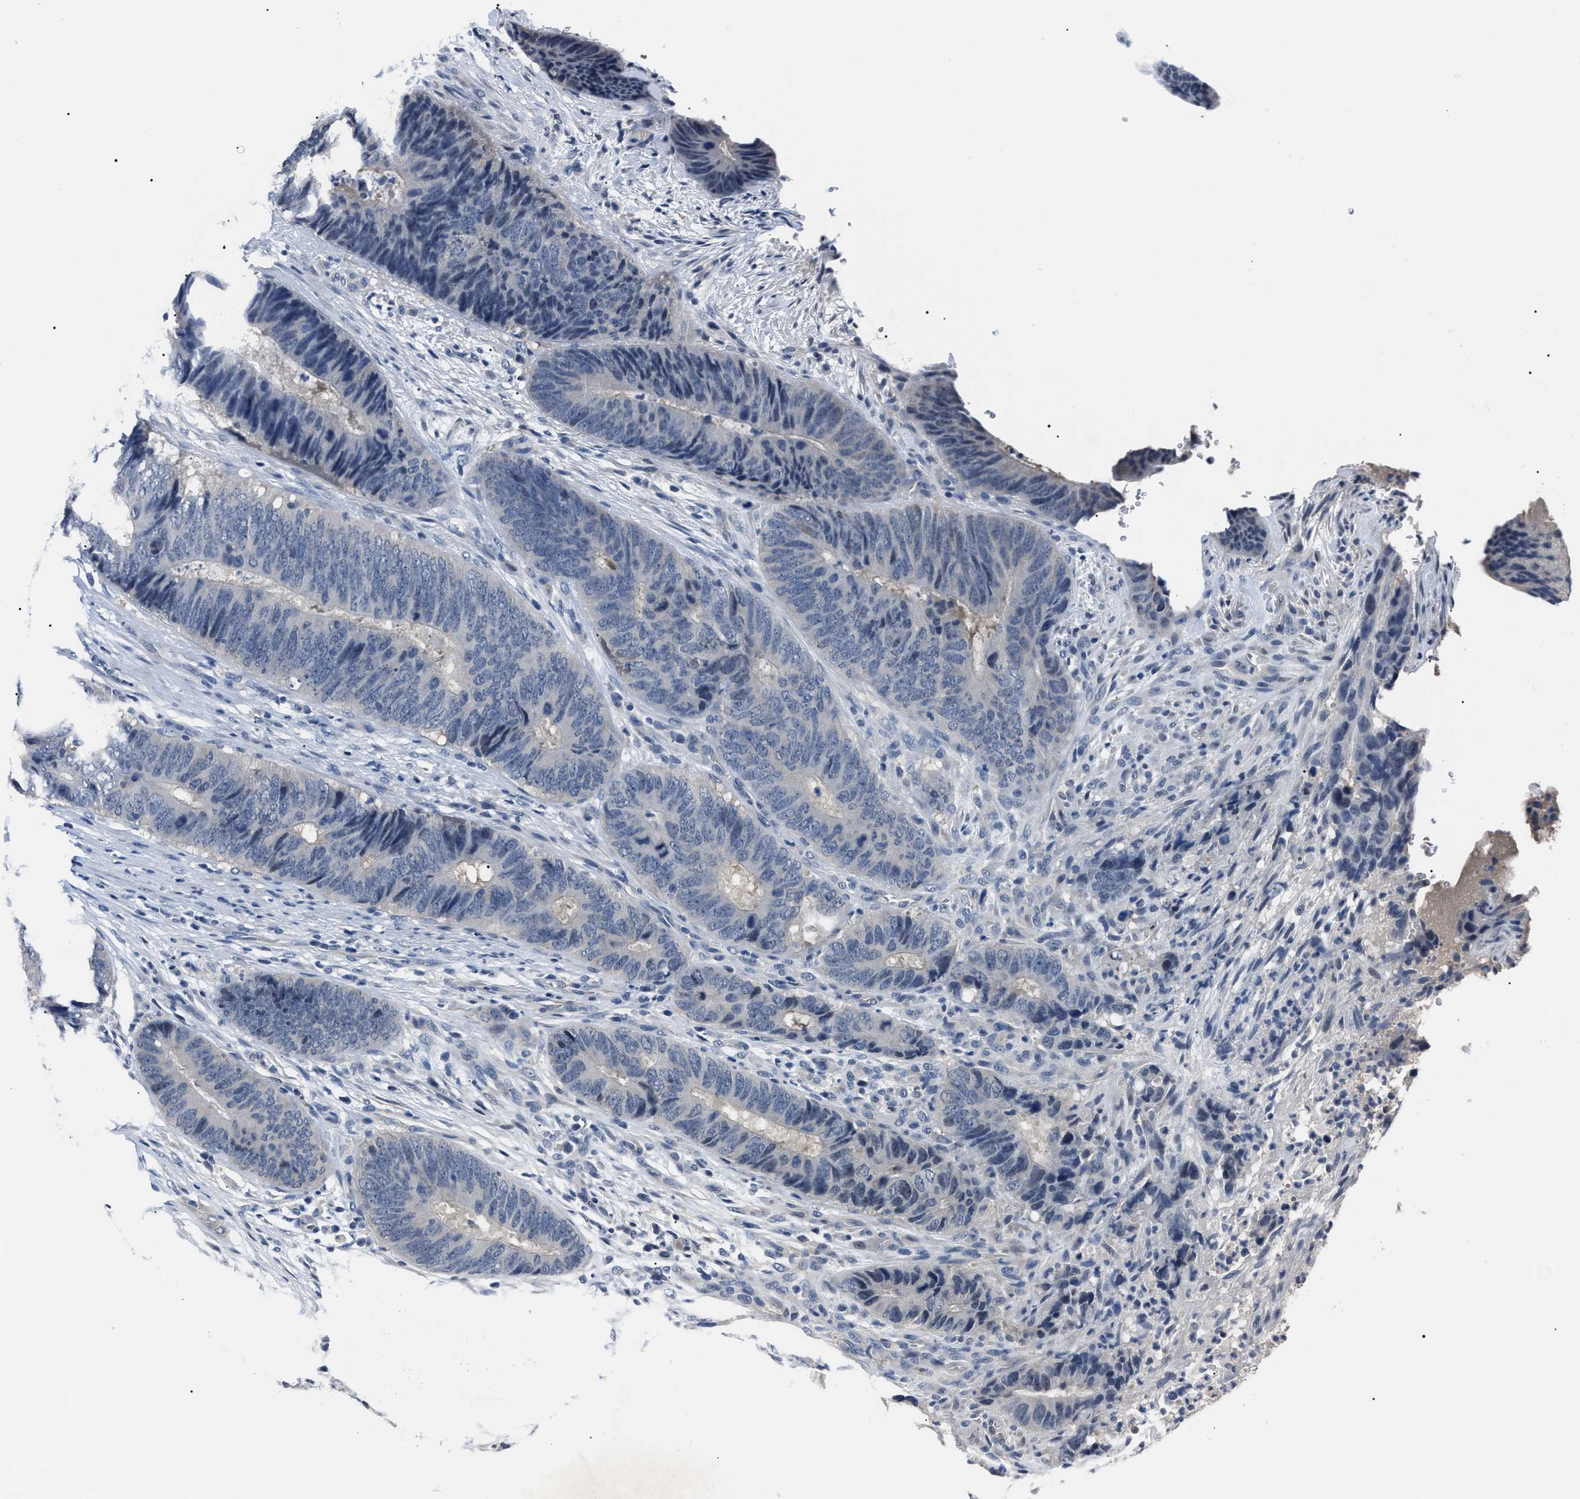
{"staining": {"intensity": "negative", "quantity": "none", "location": "none"}, "tissue": "colorectal cancer", "cell_type": "Tumor cells", "image_type": "cancer", "snomed": [{"axis": "morphology", "description": "Adenocarcinoma, NOS"}, {"axis": "topography", "description": "Colon"}], "caption": "DAB (3,3'-diaminobenzidine) immunohistochemical staining of human adenocarcinoma (colorectal) reveals no significant staining in tumor cells.", "gene": "LRWD1", "patient": {"sex": "male", "age": 56}}